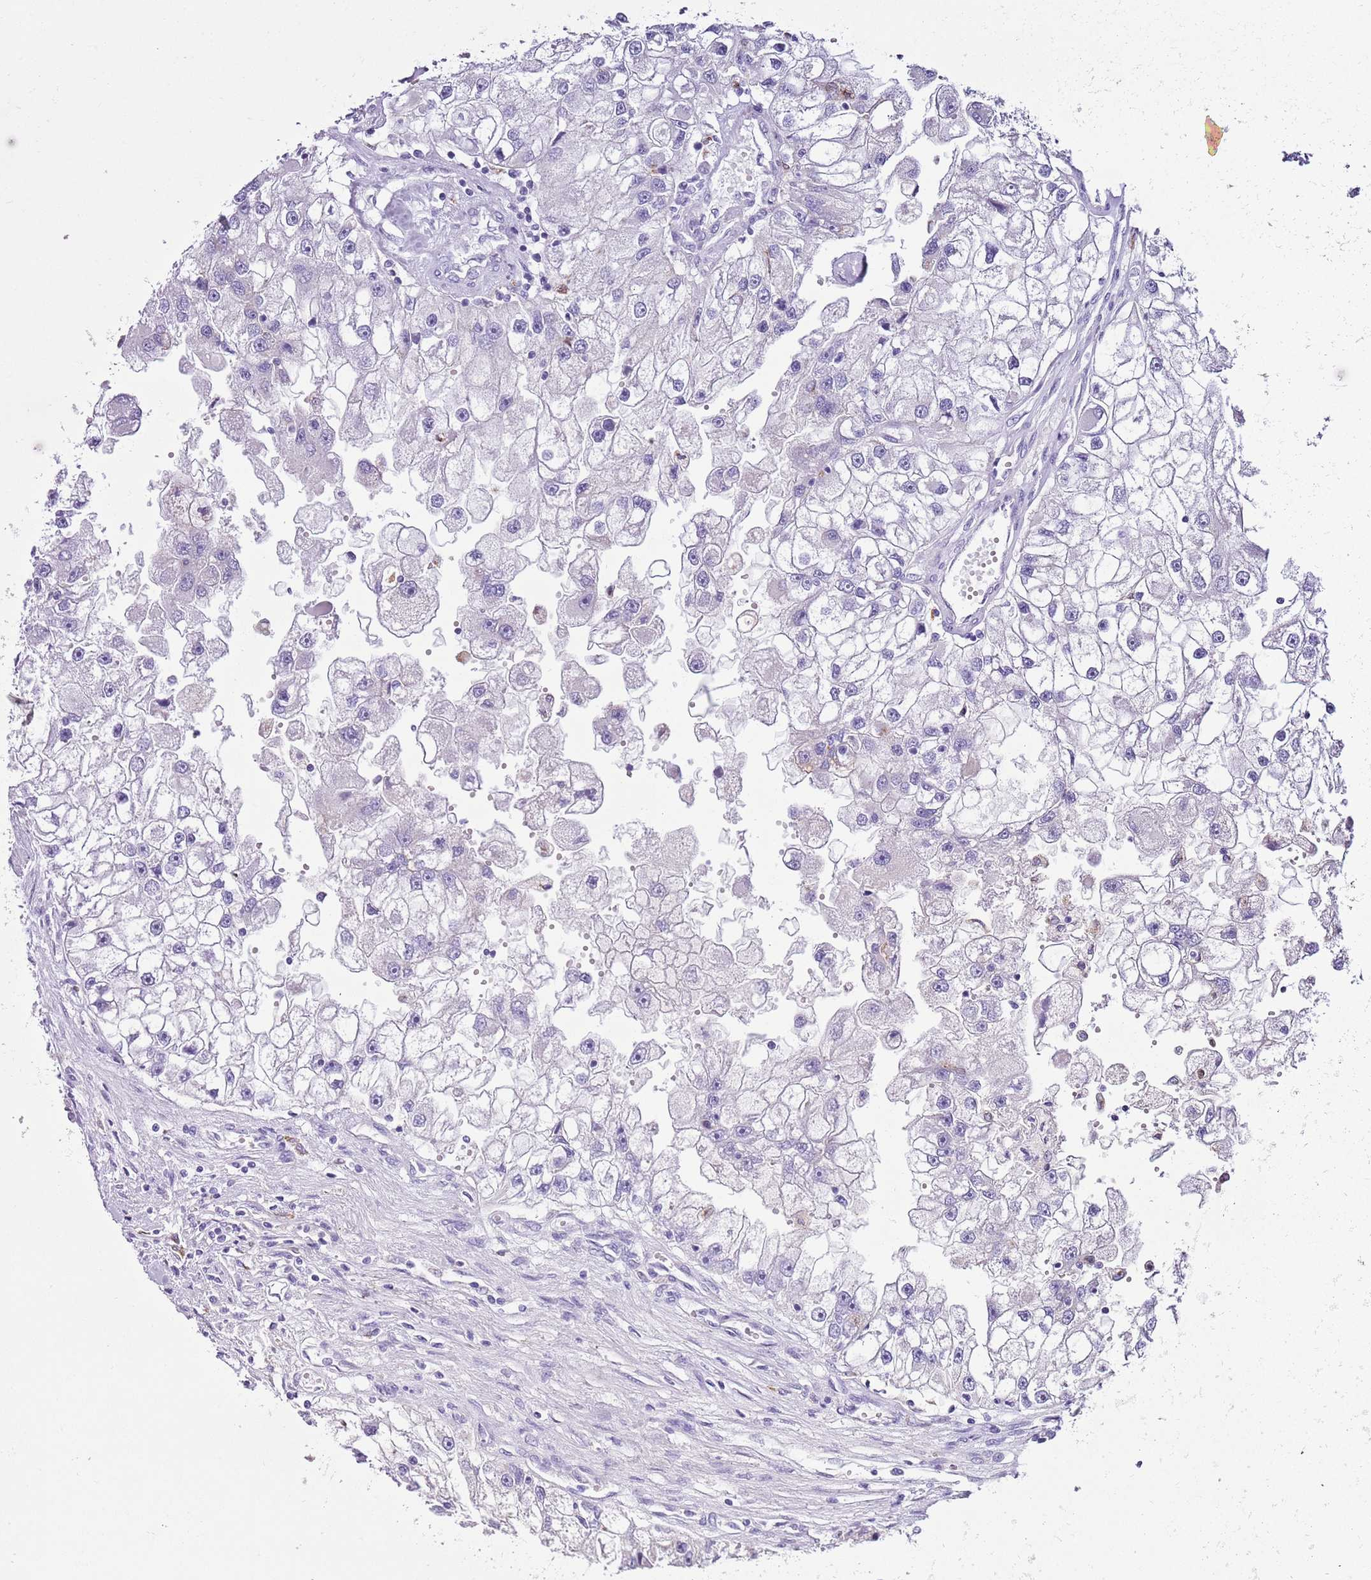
{"staining": {"intensity": "negative", "quantity": "none", "location": "none"}, "tissue": "renal cancer", "cell_type": "Tumor cells", "image_type": "cancer", "snomed": [{"axis": "morphology", "description": "Adenocarcinoma, NOS"}, {"axis": "topography", "description": "Kidney"}], "caption": "Immunohistochemical staining of renal cancer exhibits no significant expression in tumor cells. Nuclei are stained in blue.", "gene": "ZNF697", "patient": {"sex": "male", "age": 63}}